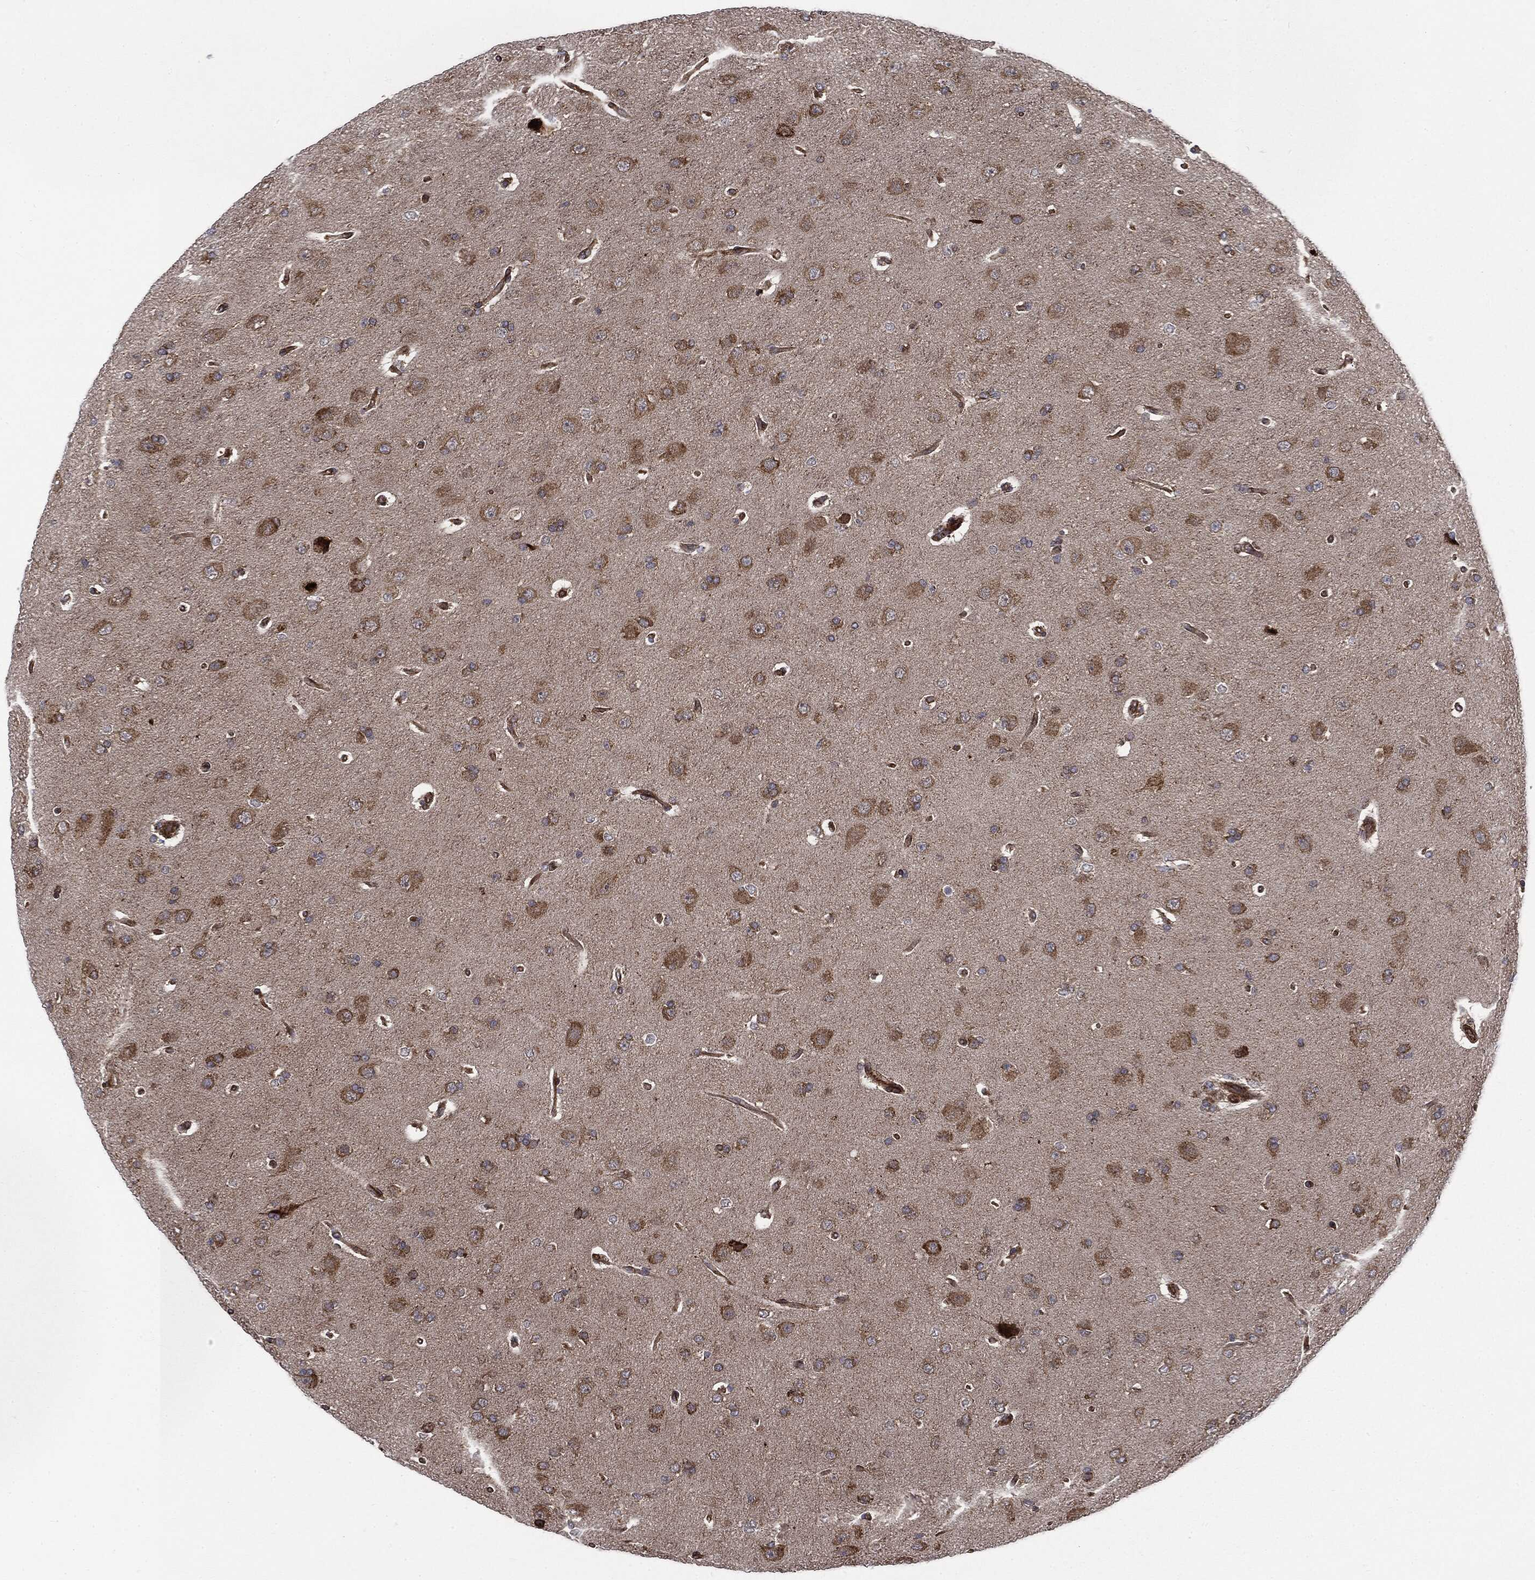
{"staining": {"intensity": "moderate", "quantity": ">75%", "location": "cytoplasmic/membranous"}, "tissue": "glioma", "cell_type": "Tumor cells", "image_type": "cancer", "snomed": [{"axis": "morphology", "description": "Glioma, malignant, NOS"}, {"axis": "topography", "description": "Cerebral cortex"}], "caption": "An image of glioma (malignant) stained for a protein exhibits moderate cytoplasmic/membranous brown staining in tumor cells.", "gene": "CYLD", "patient": {"sex": "male", "age": 58}}